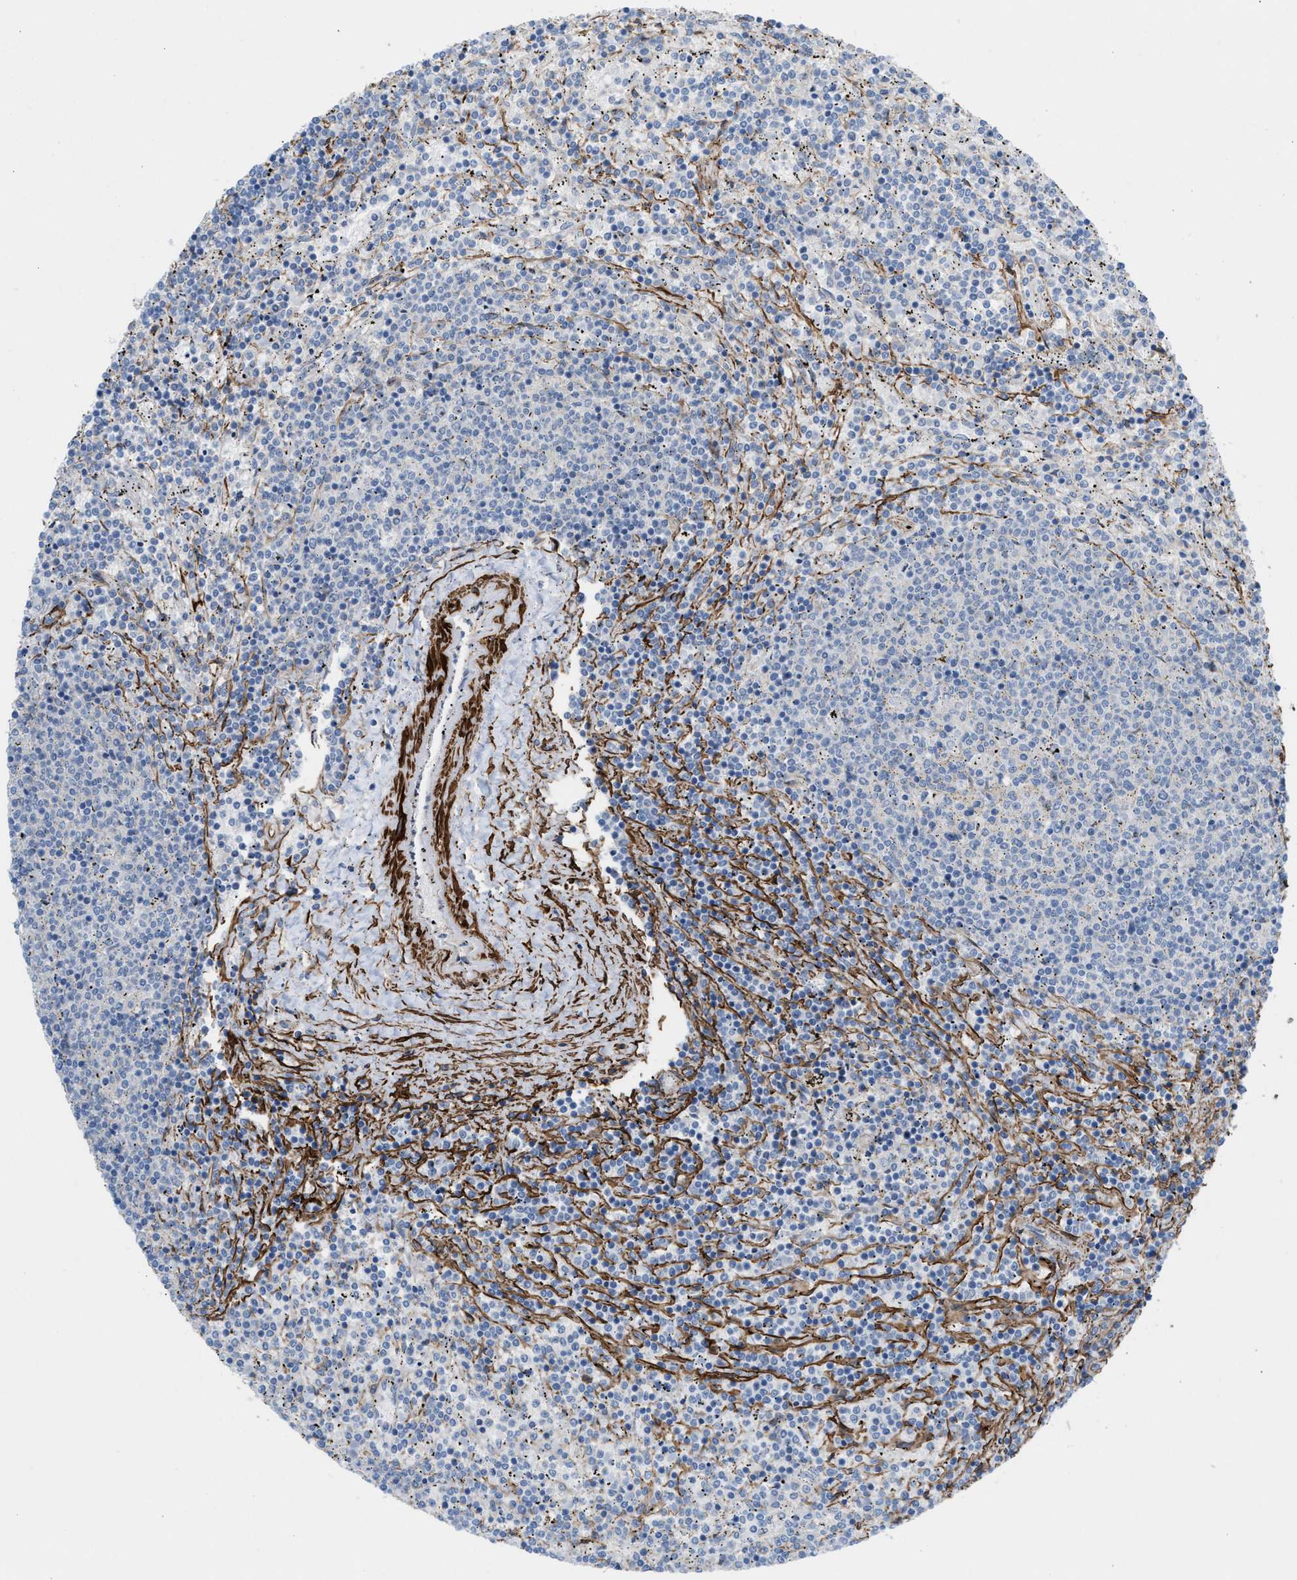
{"staining": {"intensity": "negative", "quantity": "none", "location": "none"}, "tissue": "lymphoma", "cell_type": "Tumor cells", "image_type": "cancer", "snomed": [{"axis": "morphology", "description": "Malignant lymphoma, non-Hodgkin's type, Low grade"}, {"axis": "topography", "description": "Spleen"}], "caption": "An IHC photomicrograph of lymphoma is shown. There is no staining in tumor cells of lymphoma. (Stains: DAB (3,3'-diaminobenzidine) immunohistochemistry (IHC) with hematoxylin counter stain, Microscopy: brightfield microscopy at high magnification).", "gene": "NQO2", "patient": {"sex": "female", "age": 50}}